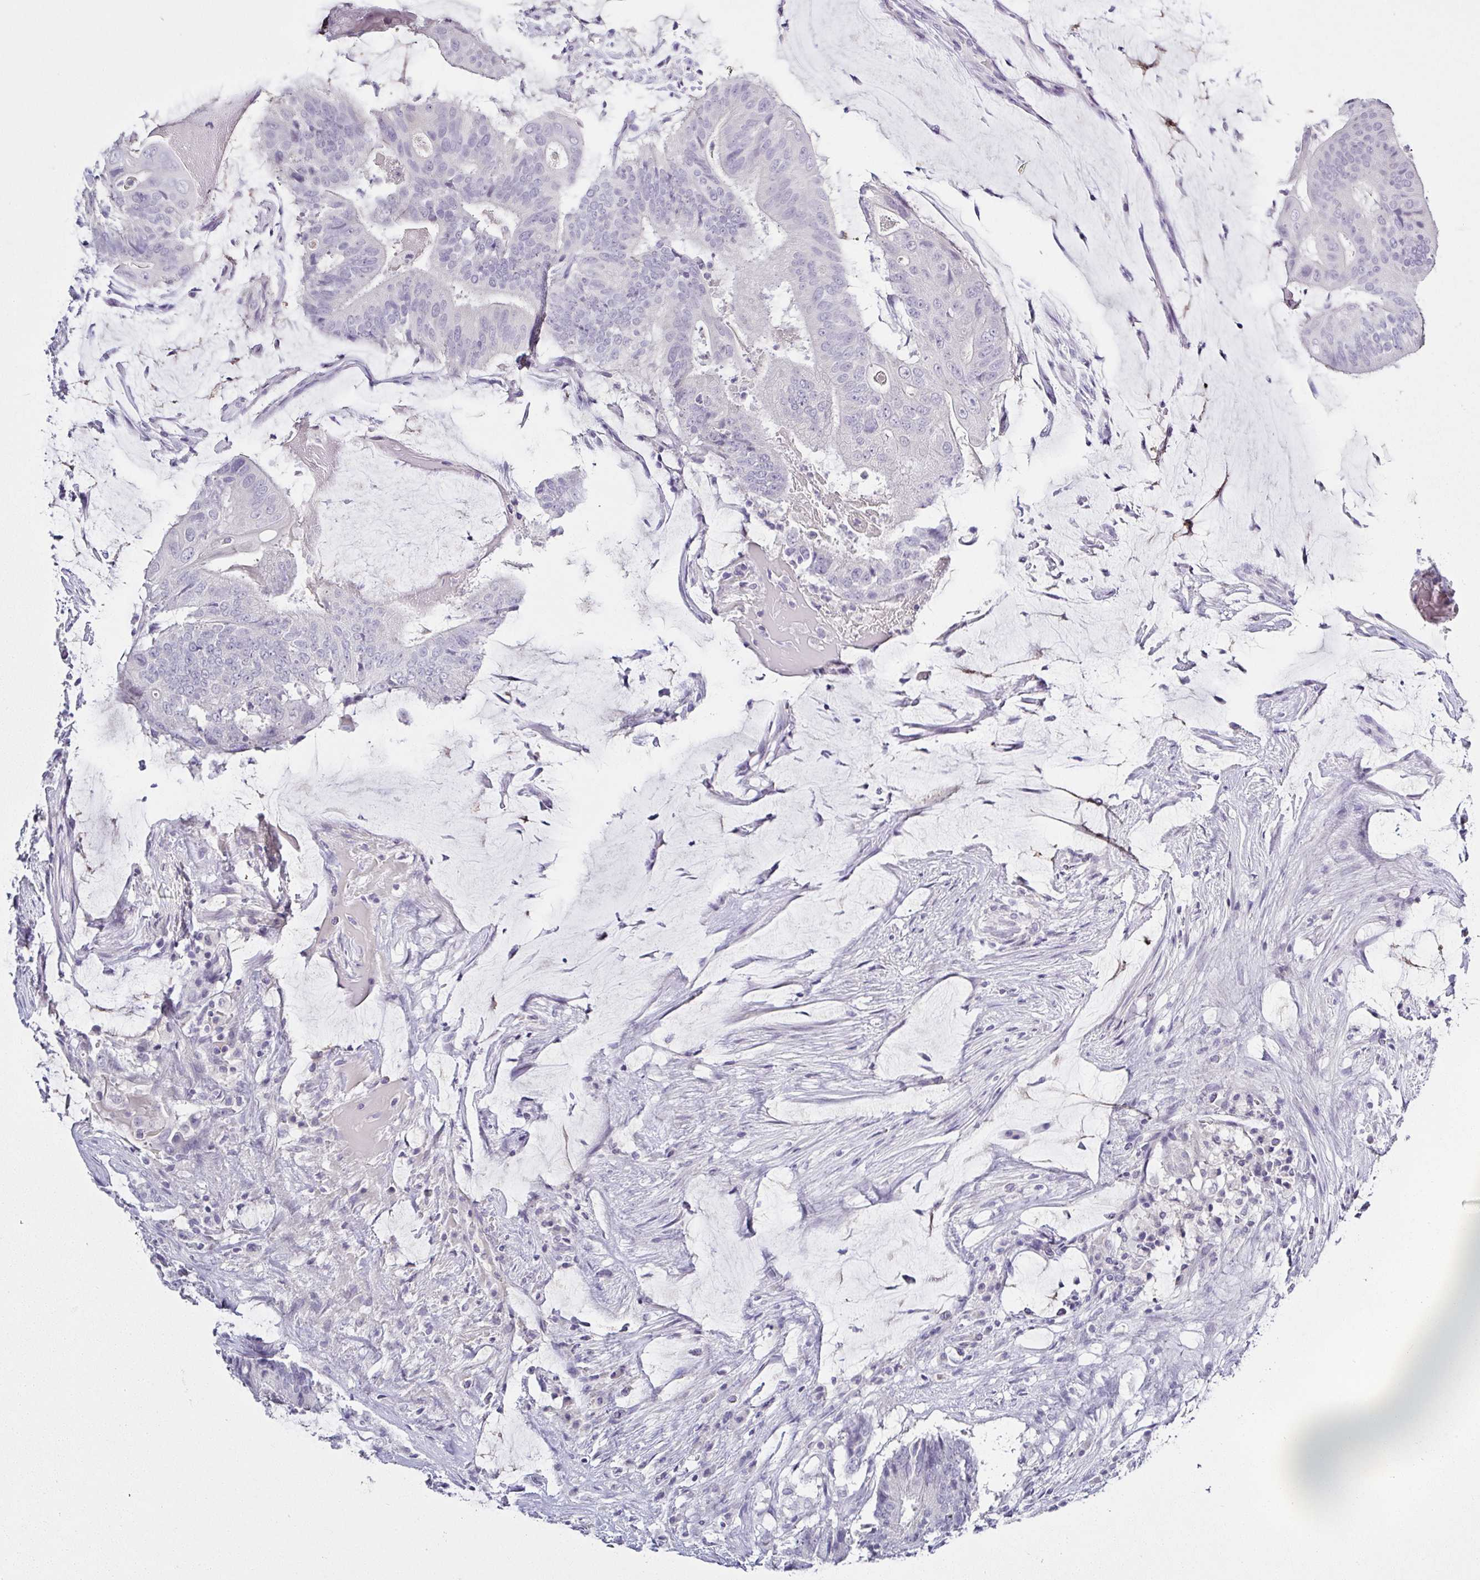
{"staining": {"intensity": "negative", "quantity": "none", "location": "none"}, "tissue": "colorectal cancer", "cell_type": "Tumor cells", "image_type": "cancer", "snomed": [{"axis": "morphology", "description": "Adenocarcinoma, NOS"}, {"axis": "topography", "description": "Colon"}], "caption": "IHC photomicrograph of neoplastic tissue: colorectal adenocarcinoma stained with DAB exhibits no significant protein positivity in tumor cells.", "gene": "SERPINB3", "patient": {"sex": "female", "age": 43}}